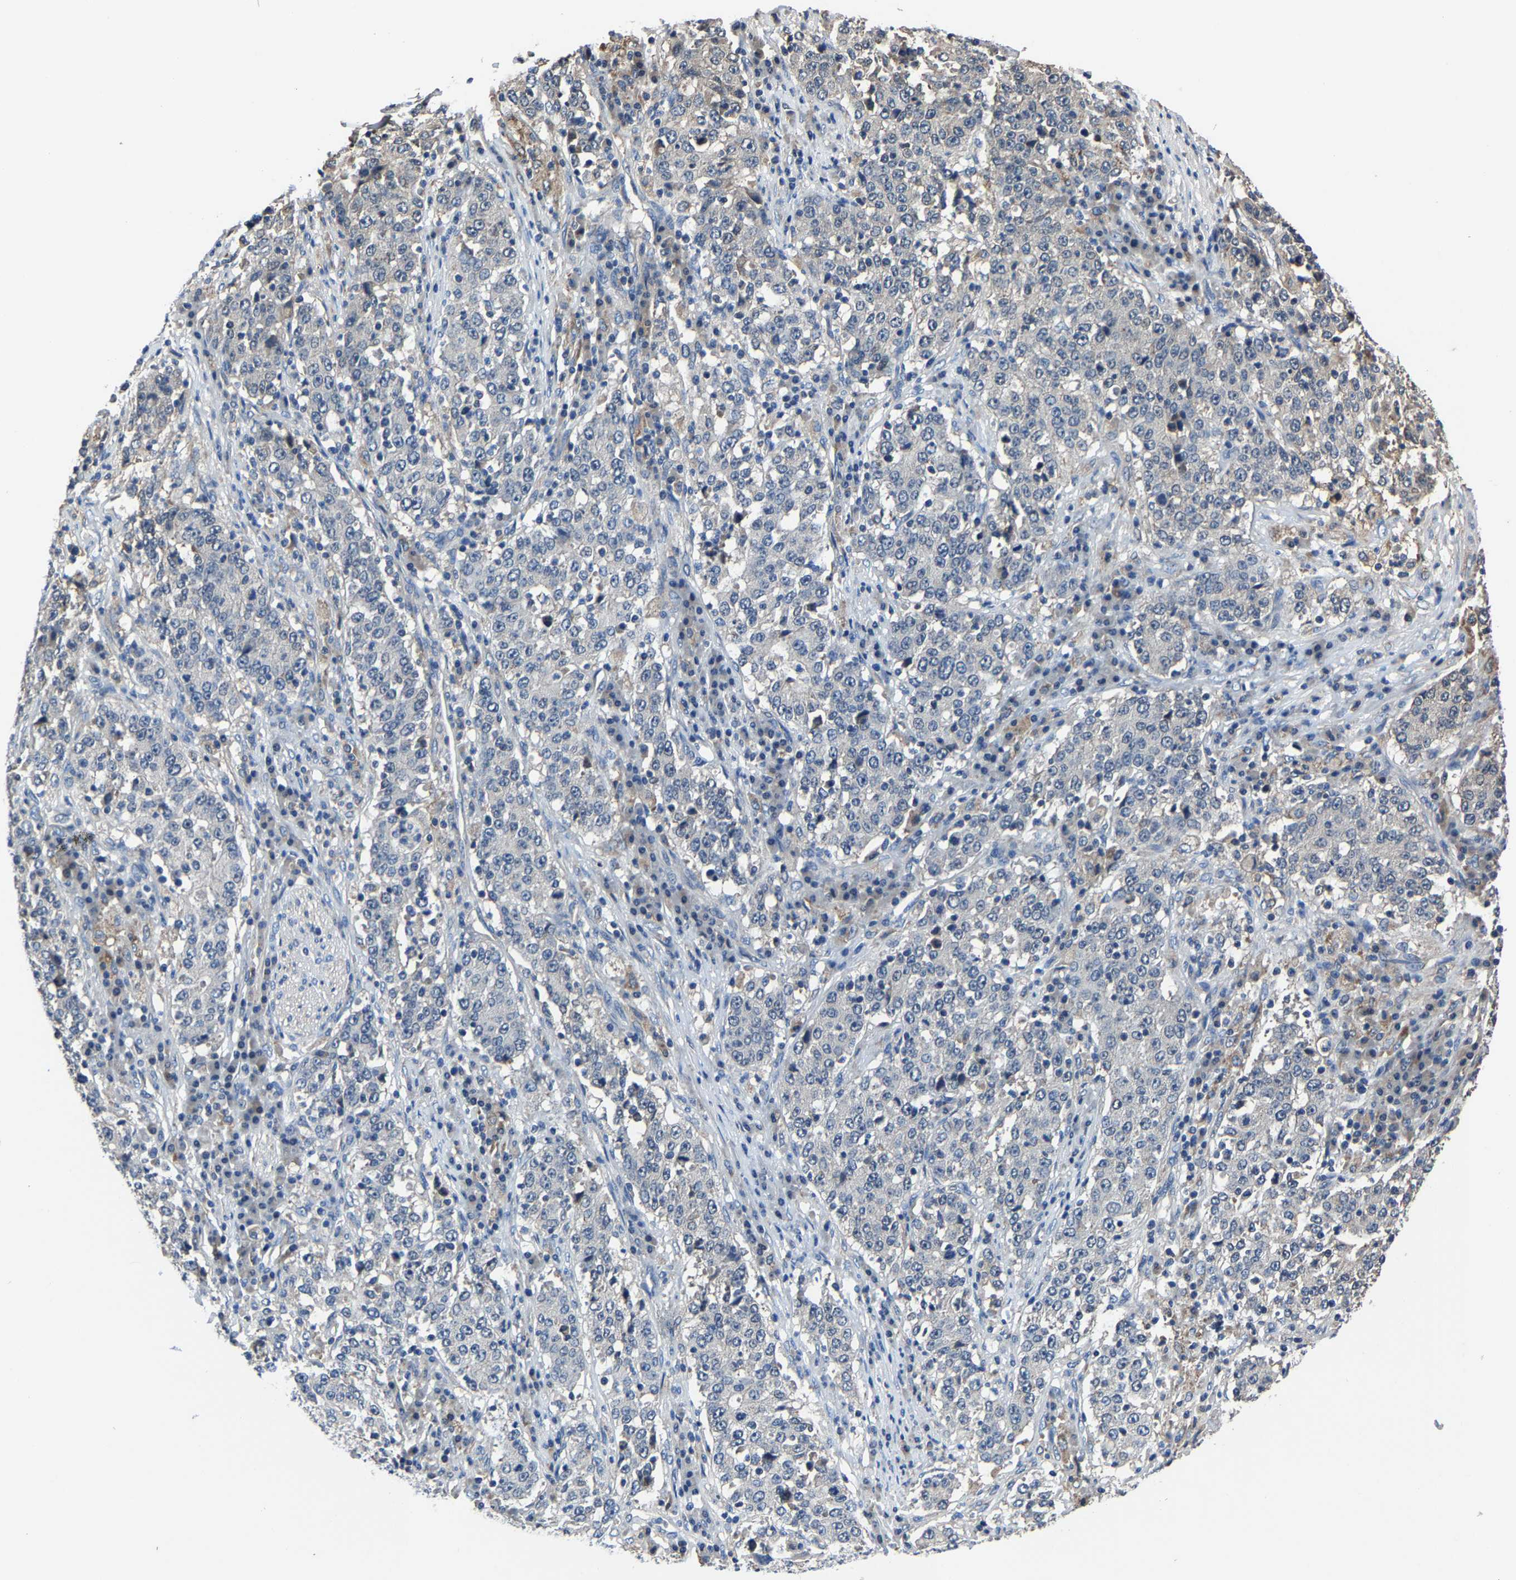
{"staining": {"intensity": "negative", "quantity": "none", "location": "none"}, "tissue": "stomach cancer", "cell_type": "Tumor cells", "image_type": "cancer", "snomed": [{"axis": "morphology", "description": "Adenocarcinoma, NOS"}, {"axis": "topography", "description": "Stomach"}], "caption": "Tumor cells show no significant protein staining in adenocarcinoma (stomach). (DAB (3,3'-diaminobenzidine) immunohistochemistry visualized using brightfield microscopy, high magnification).", "gene": "STRBP", "patient": {"sex": "male", "age": 59}}